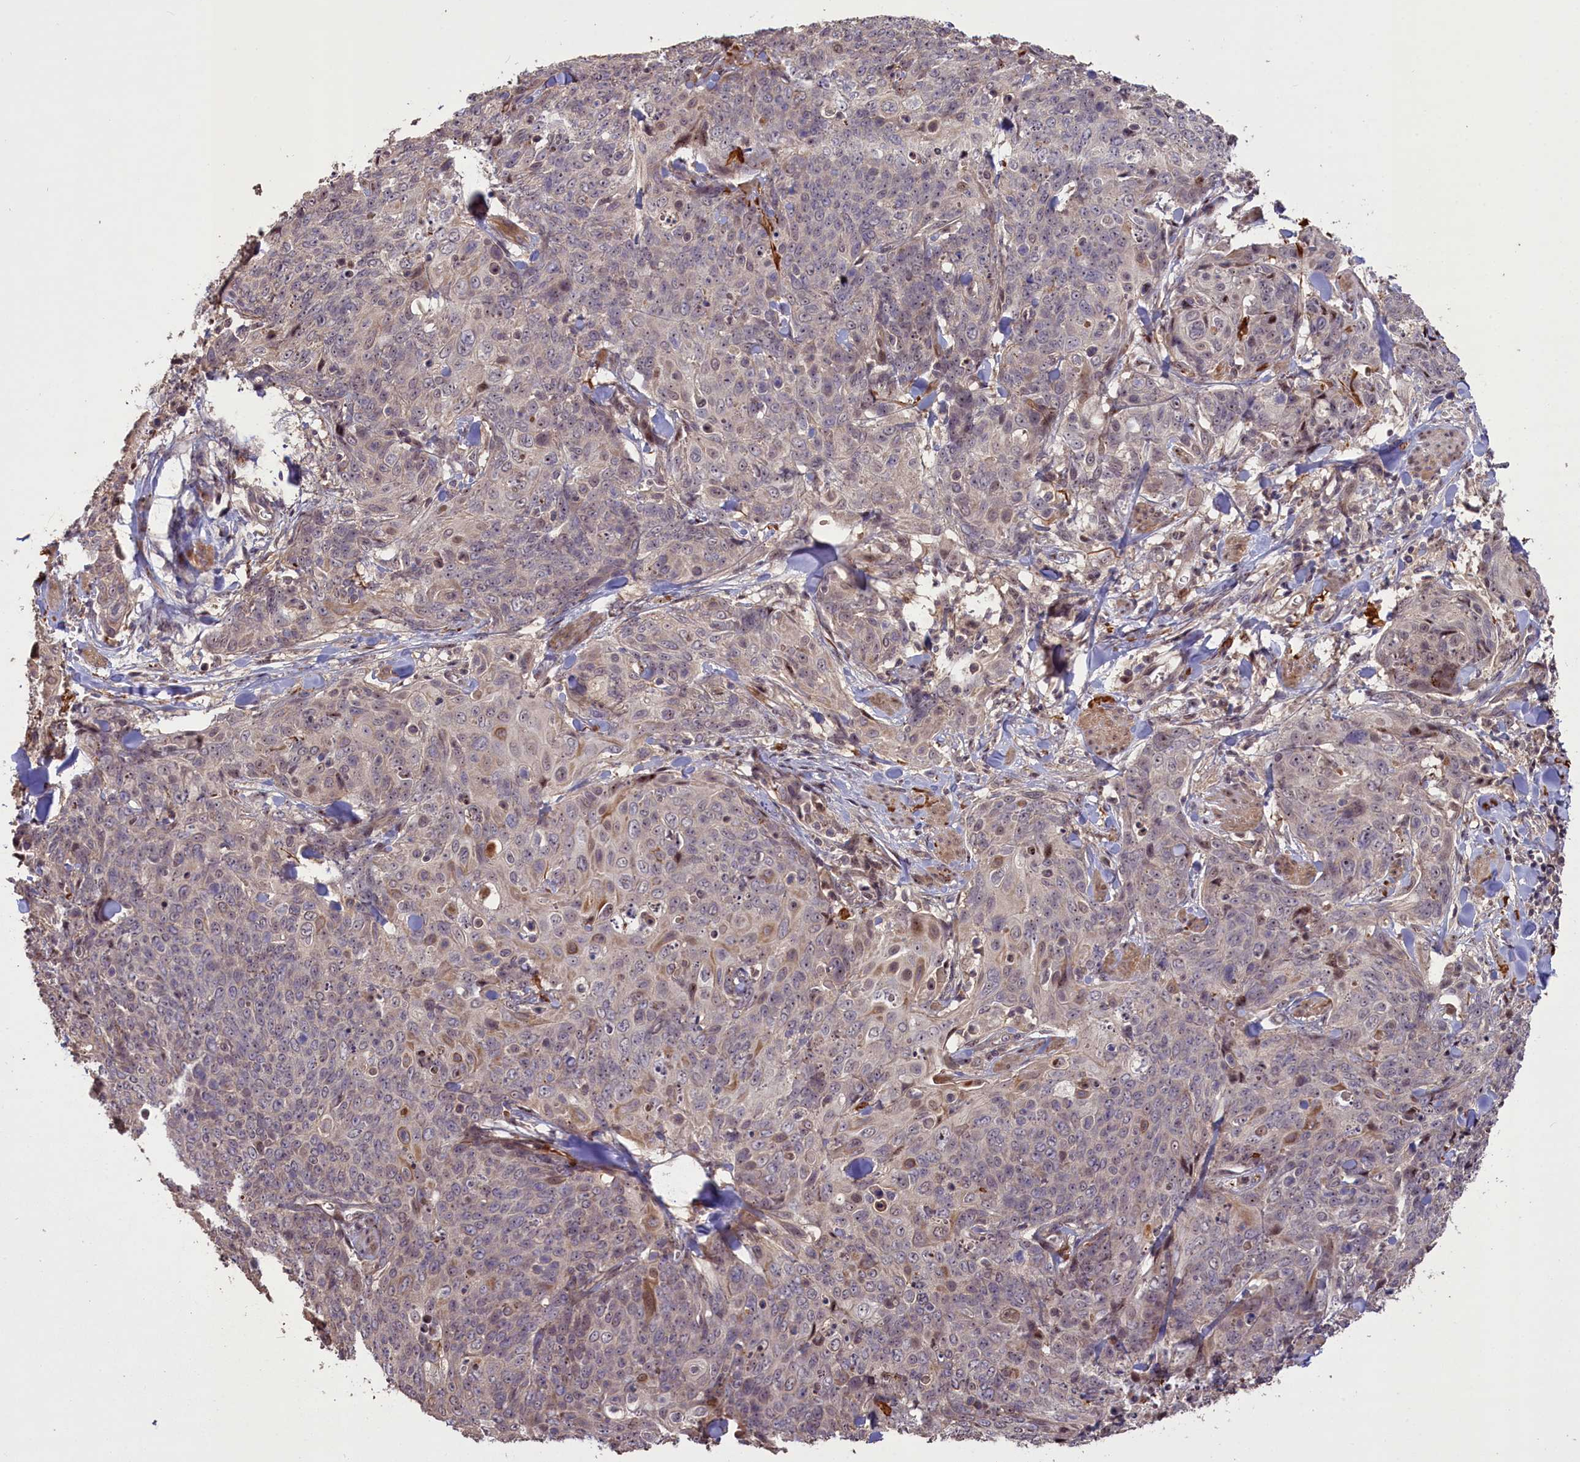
{"staining": {"intensity": "weak", "quantity": "<25%", "location": "cytoplasmic/membranous"}, "tissue": "skin cancer", "cell_type": "Tumor cells", "image_type": "cancer", "snomed": [{"axis": "morphology", "description": "Squamous cell carcinoma, NOS"}, {"axis": "topography", "description": "Skin"}, {"axis": "topography", "description": "Vulva"}], "caption": "Skin cancer (squamous cell carcinoma) was stained to show a protein in brown. There is no significant positivity in tumor cells.", "gene": "FUZ", "patient": {"sex": "female", "age": 85}}